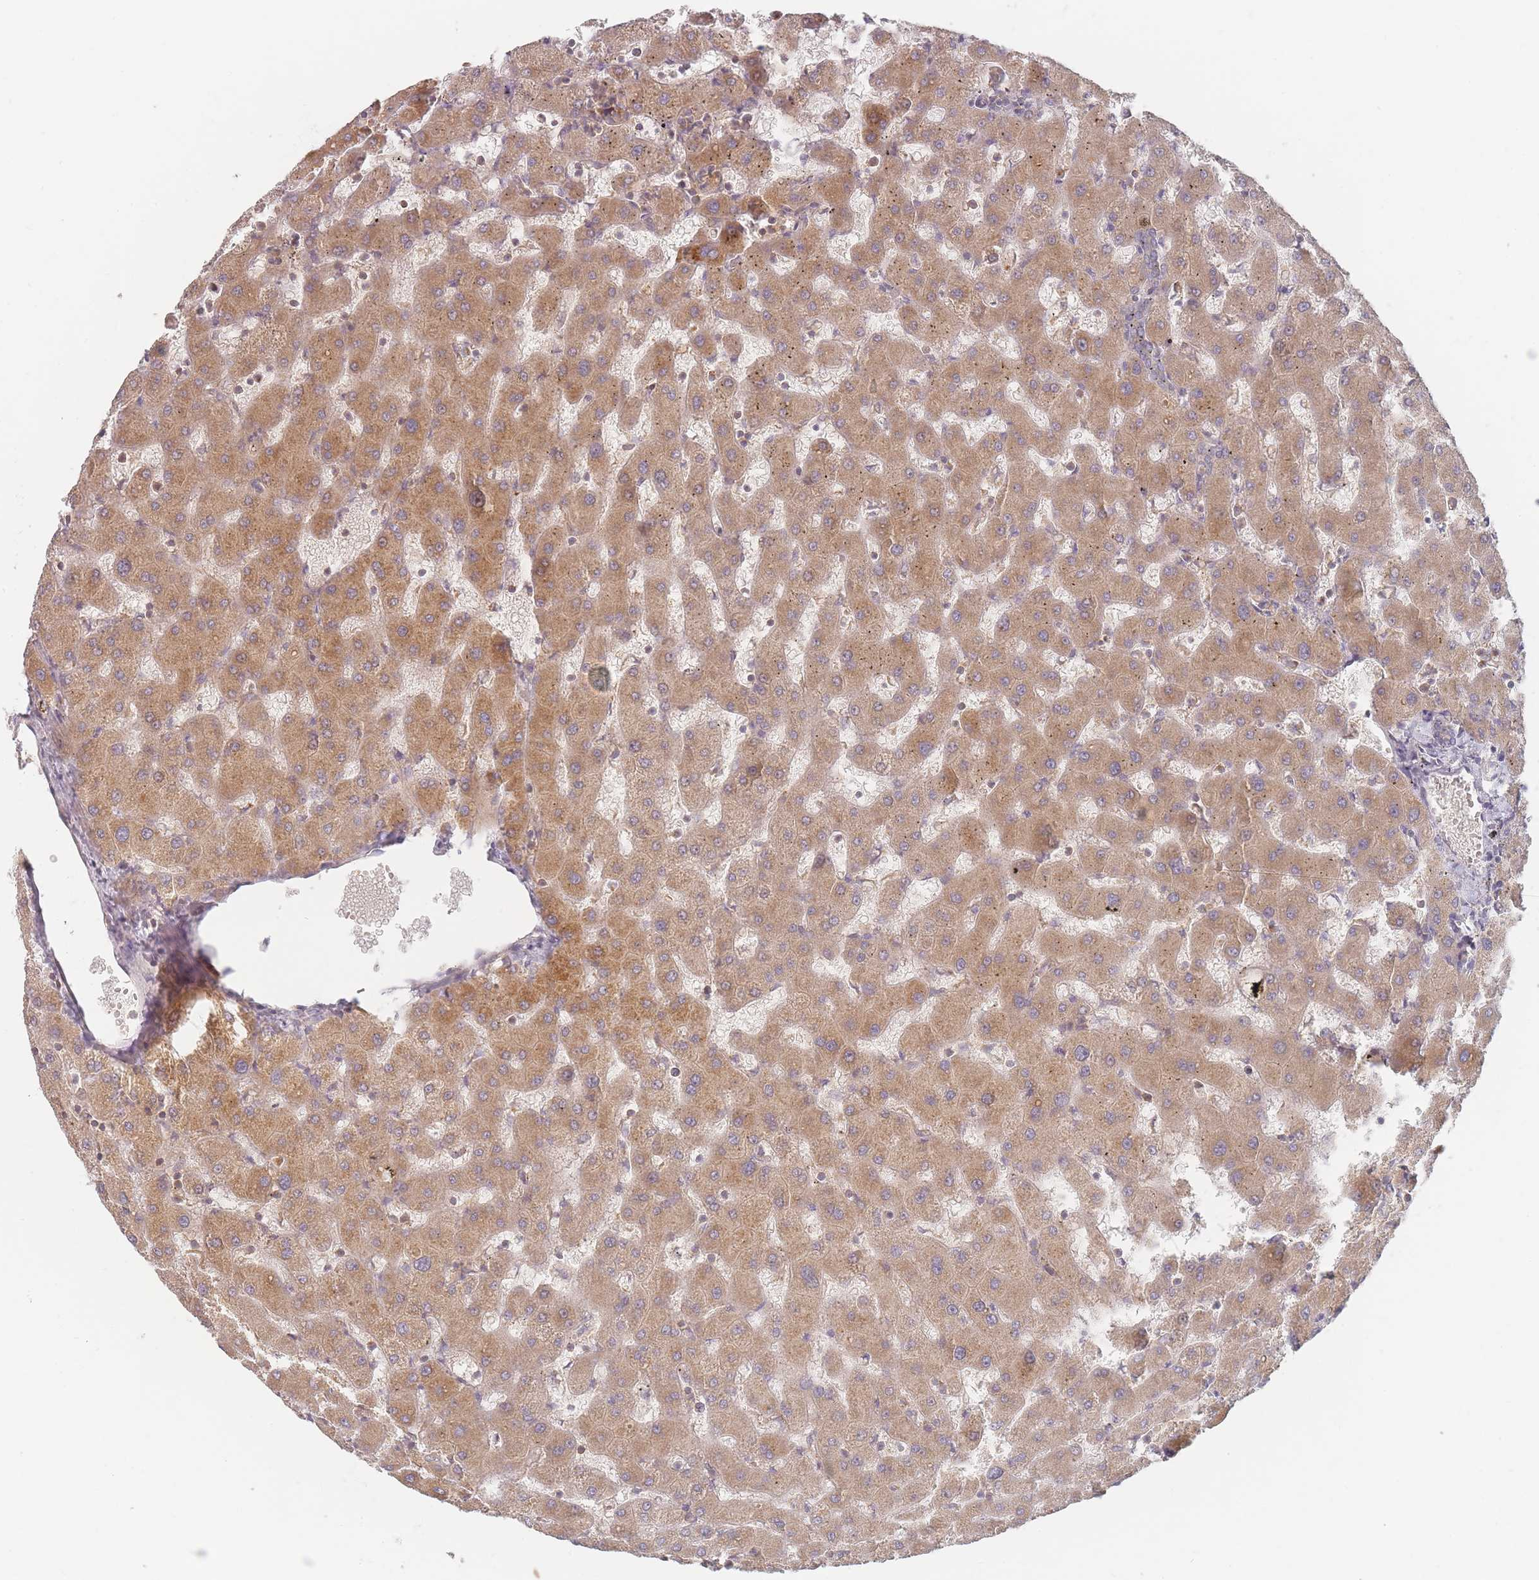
{"staining": {"intensity": "weak", "quantity": "<25%", "location": "cytoplasmic/membranous"}, "tissue": "liver", "cell_type": "Cholangiocytes", "image_type": "normal", "snomed": [{"axis": "morphology", "description": "Normal tissue, NOS"}, {"axis": "topography", "description": "Liver"}], "caption": "Immunohistochemistry (IHC) micrograph of benign liver: liver stained with DAB displays no significant protein expression in cholangiocytes.", "gene": "SLC35F3", "patient": {"sex": "female", "age": 63}}